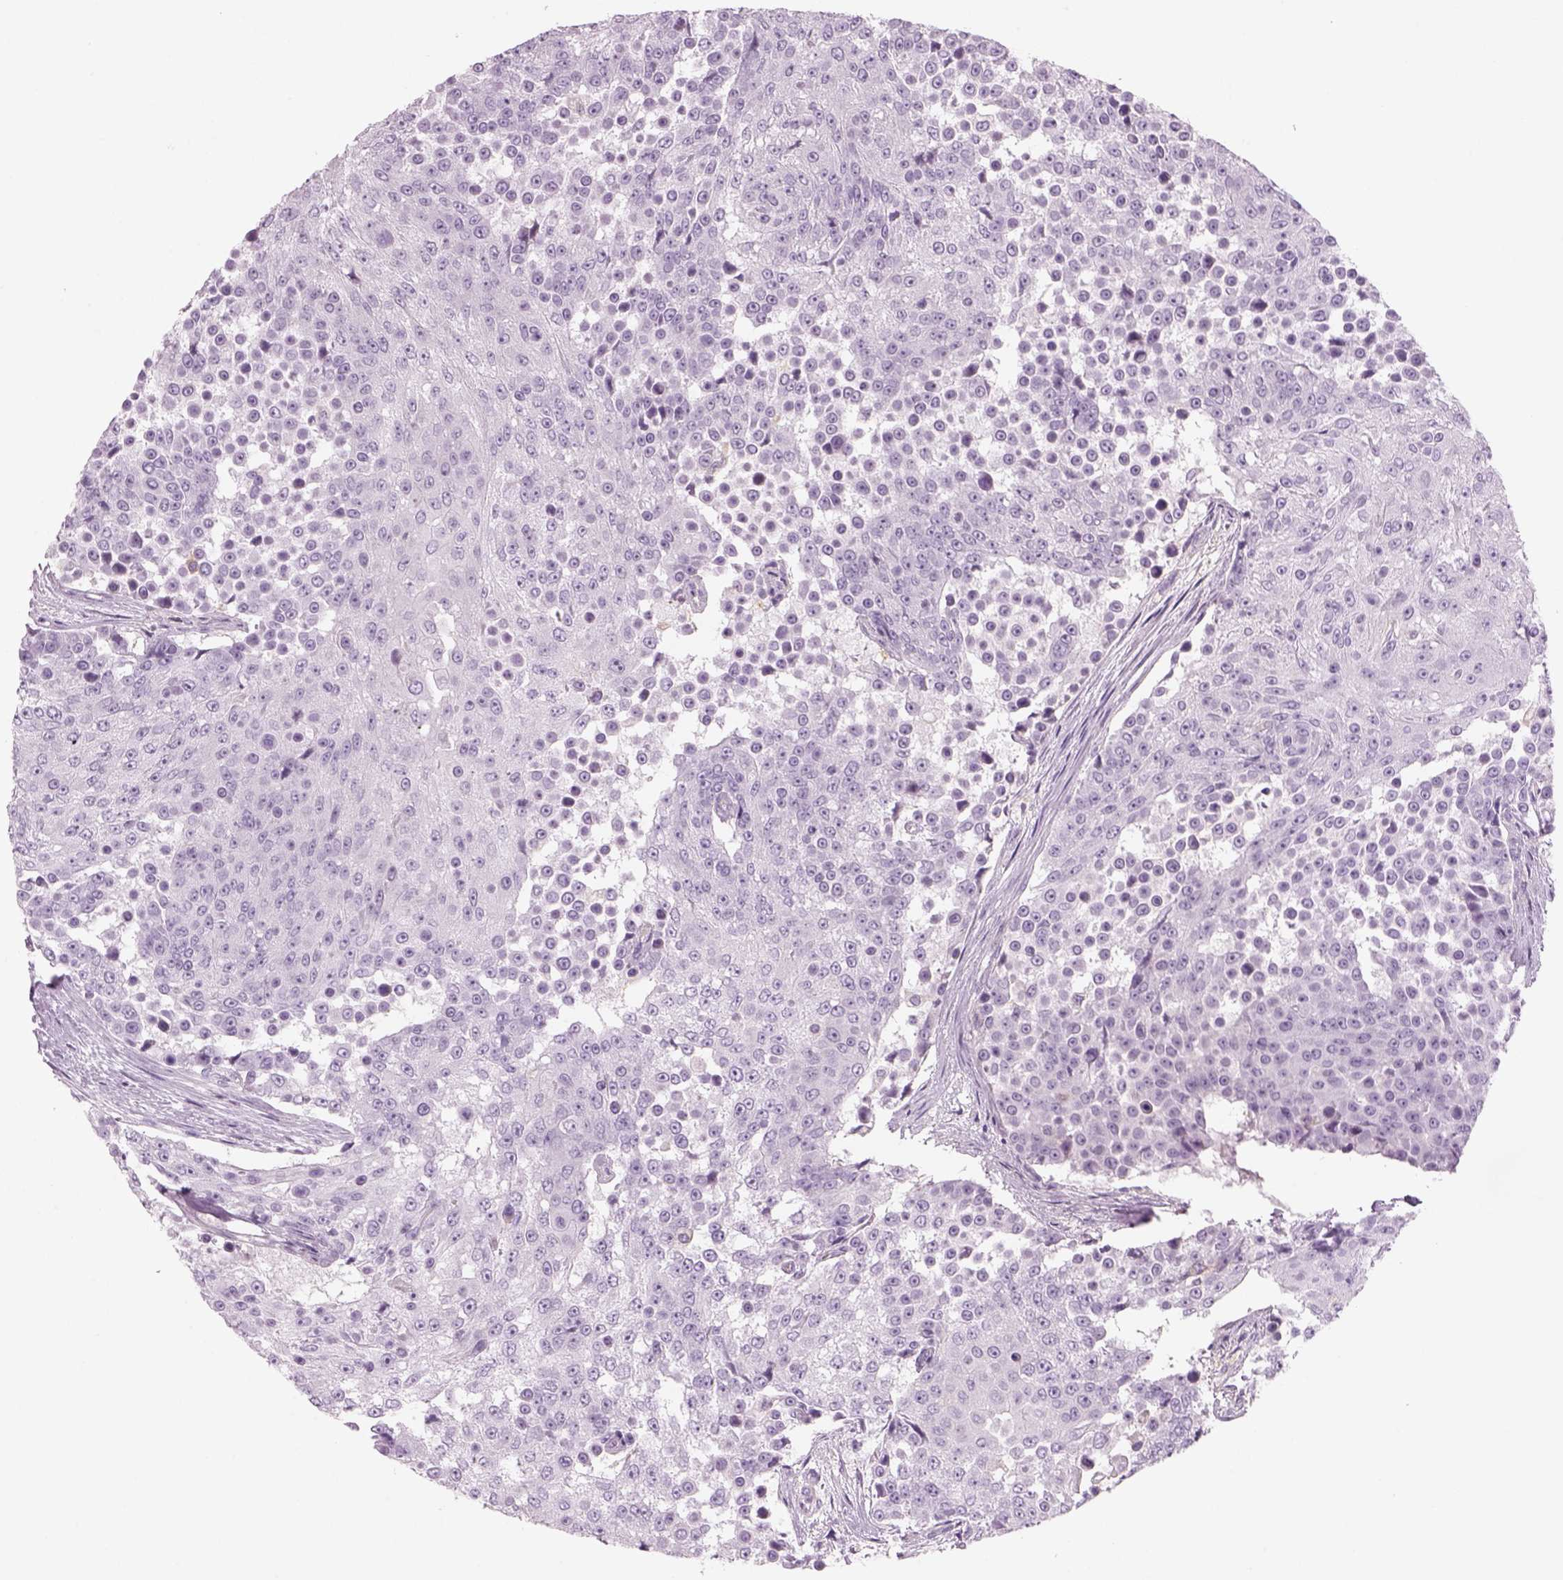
{"staining": {"intensity": "negative", "quantity": "none", "location": "none"}, "tissue": "urothelial cancer", "cell_type": "Tumor cells", "image_type": "cancer", "snomed": [{"axis": "morphology", "description": "Urothelial carcinoma, High grade"}, {"axis": "topography", "description": "Urinary bladder"}], "caption": "An image of urothelial cancer stained for a protein demonstrates no brown staining in tumor cells. (DAB (3,3'-diaminobenzidine) IHC with hematoxylin counter stain).", "gene": "SLC1A7", "patient": {"sex": "female", "age": 63}}